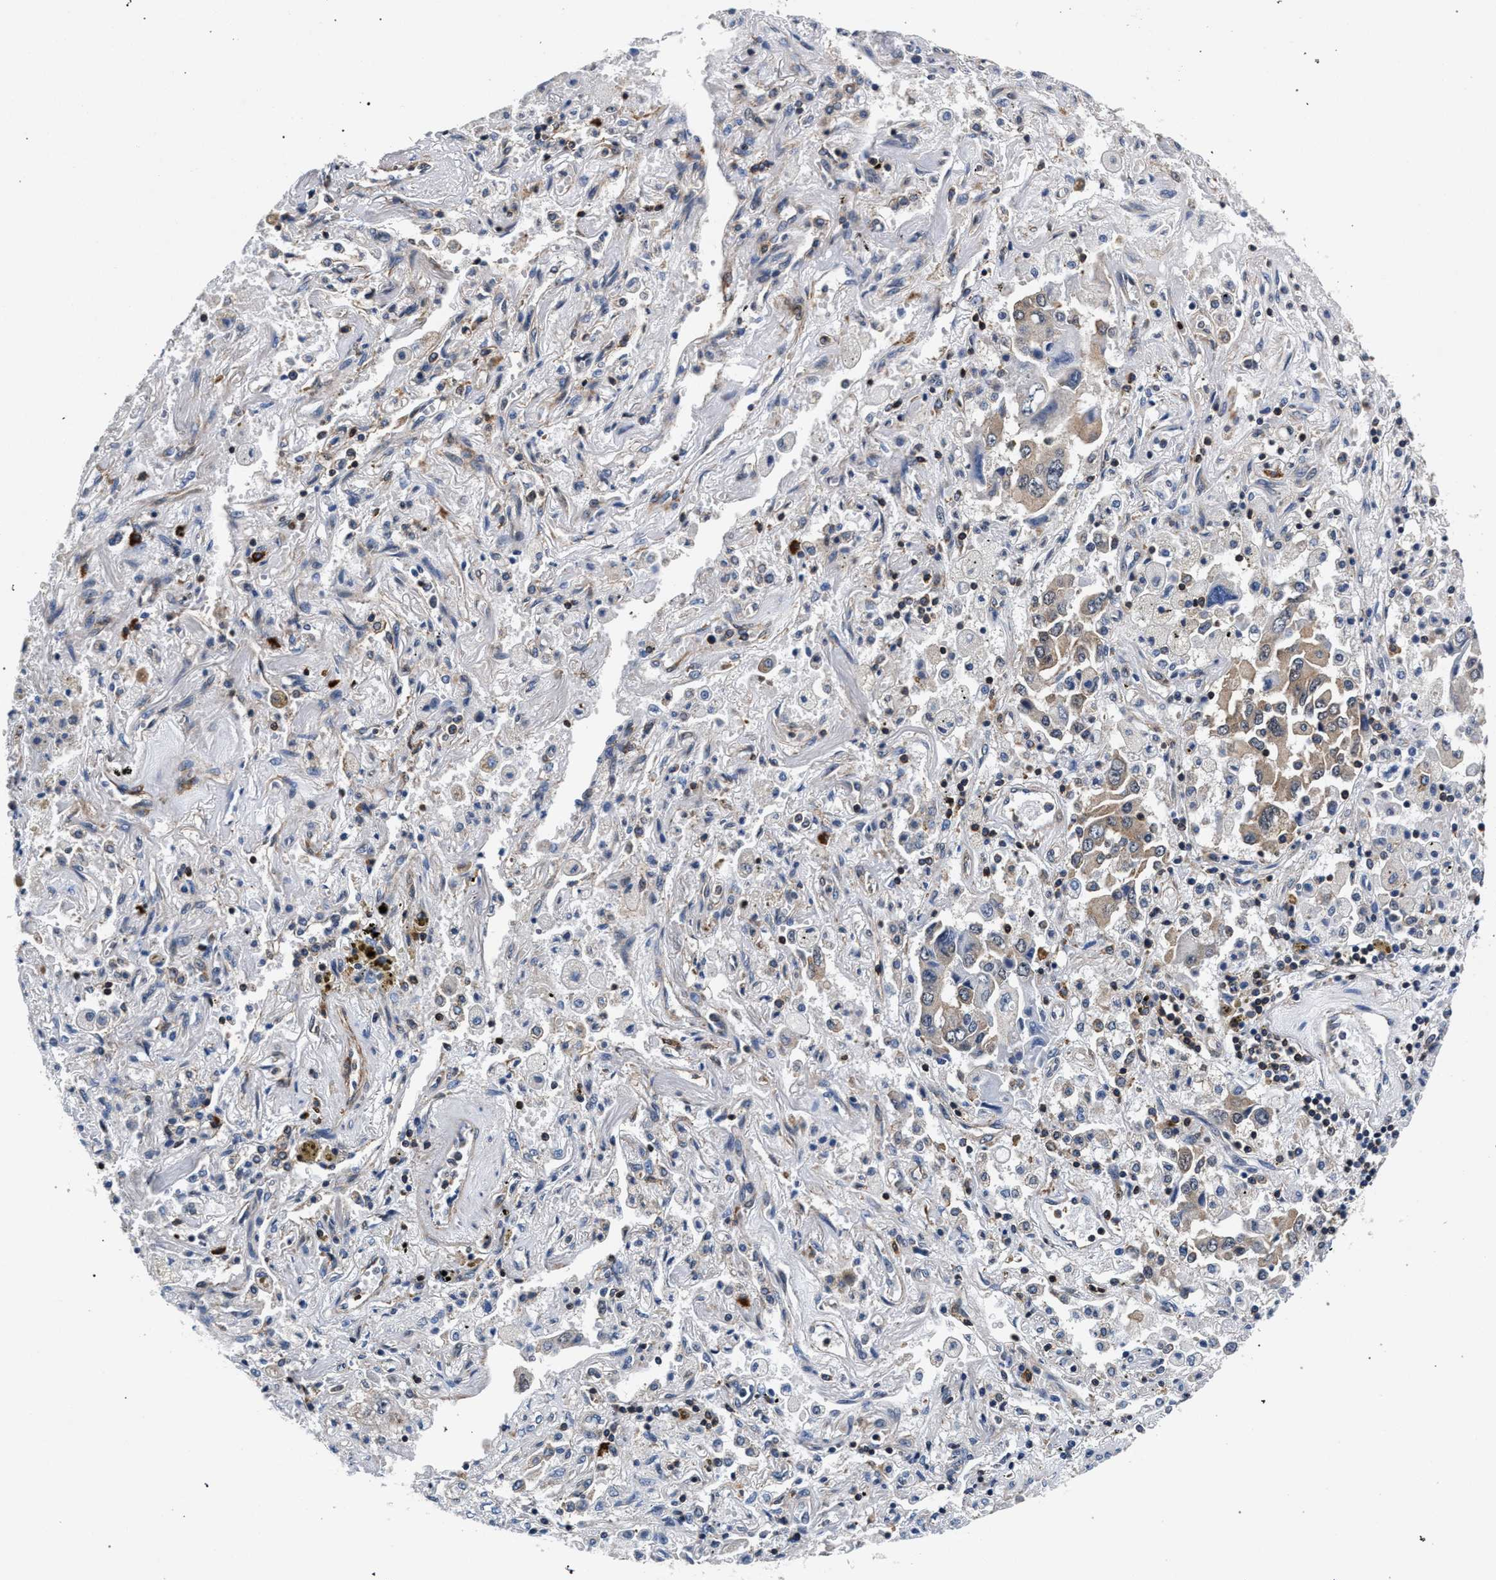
{"staining": {"intensity": "weak", "quantity": "25%-75%", "location": "cytoplasmic/membranous"}, "tissue": "lung cancer", "cell_type": "Tumor cells", "image_type": "cancer", "snomed": [{"axis": "morphology", "description": "Adenocarcinoma, NOS"}, {"axis": "topography", "description": "Lung"}], "caption": "A photomicrograph showing weak cytoplasmic/membranous staining in approximately 25%-75% of tumor cells in lung cancer (adenocarcinoma), as visualized by brown immunohistochemical staining.", "gene": "LASP1", "patient": {"sex": "female", "age": 65}}